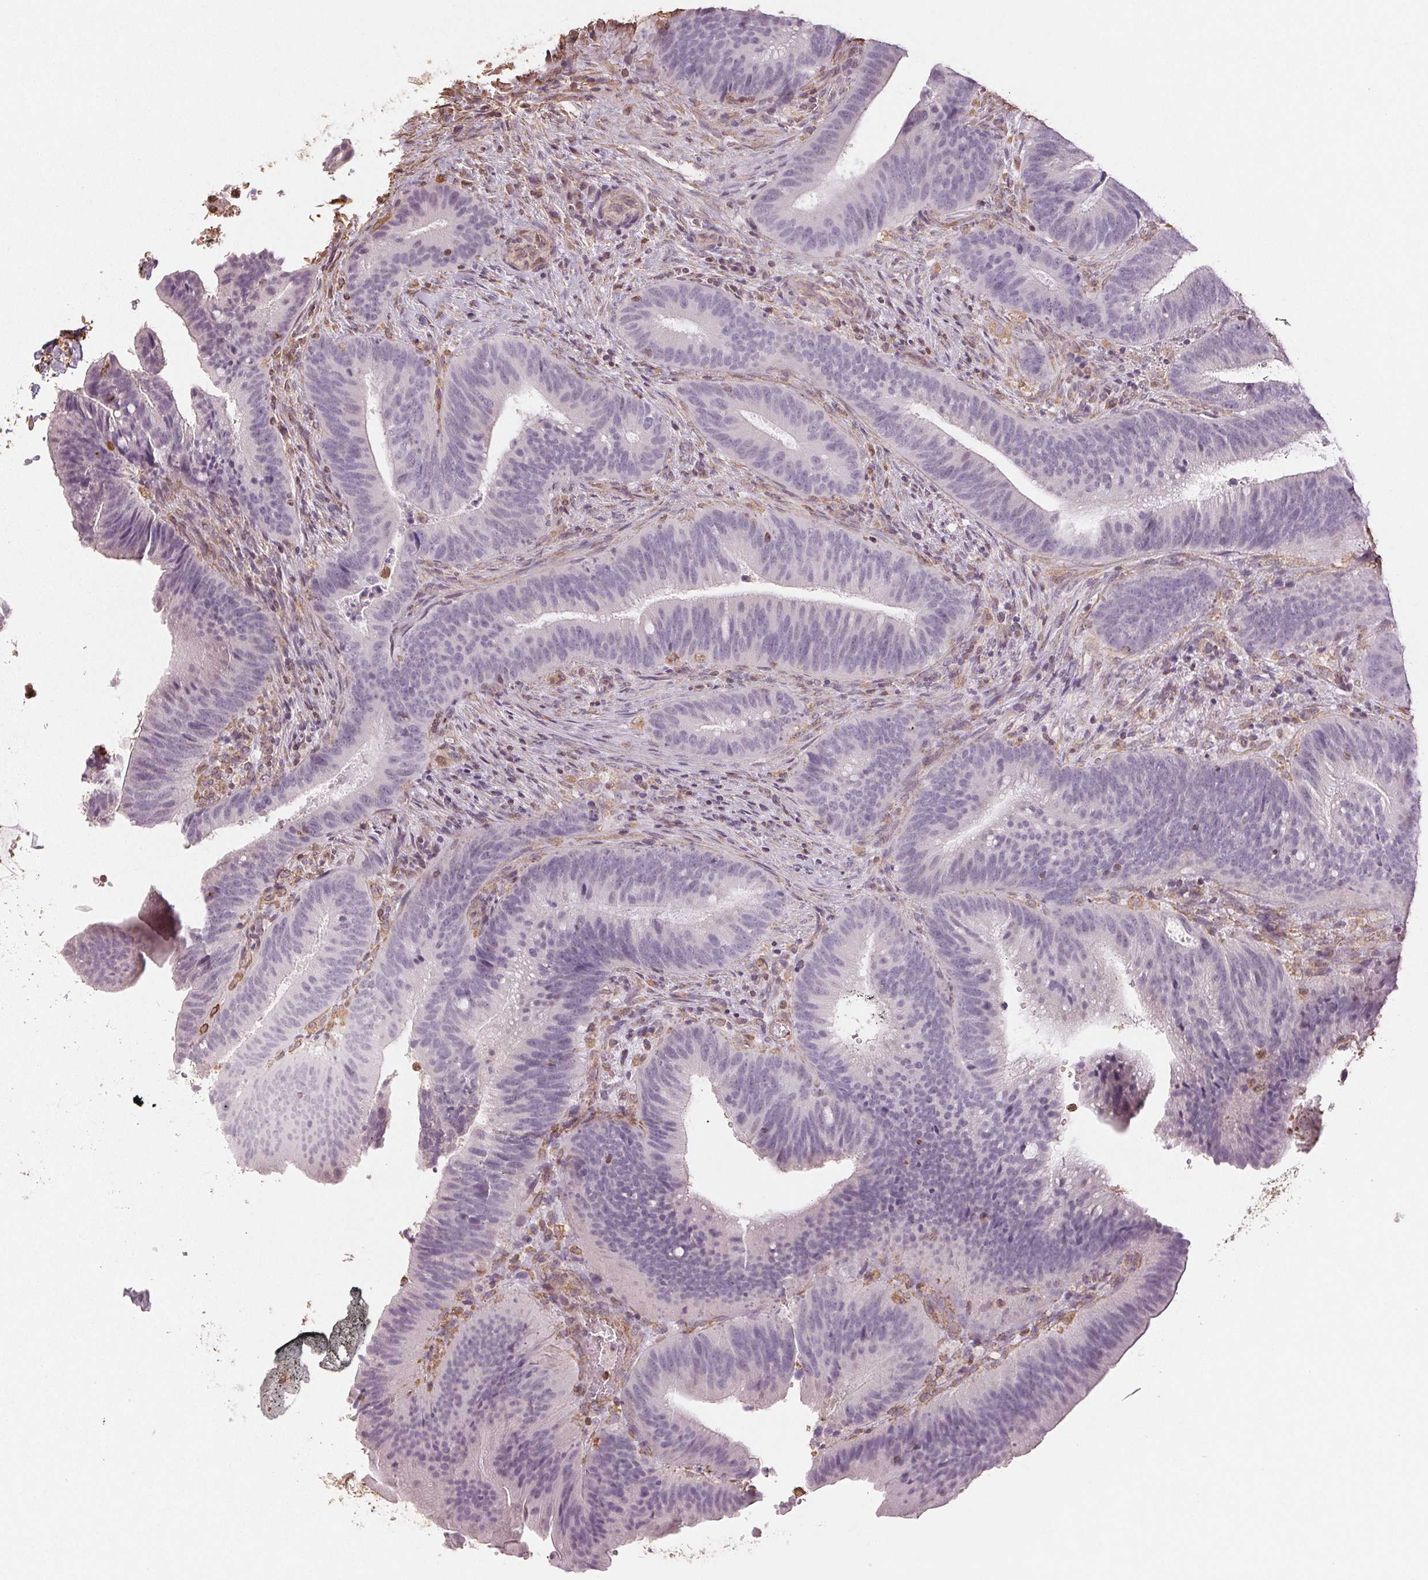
{"staining": {"intensity": "negative", "quantity": "none", "location": "none"}, "tissue": "colorectal cancer", "cell_type": "Tumor cells", "image_type": "cancer", "snomed": [{"axis": "morphology", "description": "Adenocarcinoma, NOS"}, {"axis": "topography", "description": "Colon"}], "caption": "The micrograph displays no staining of tumor cells in colorectal adenocarcinoma.", "gene": "COL7A1", "patient": {"sex": "female", "age": 43}}